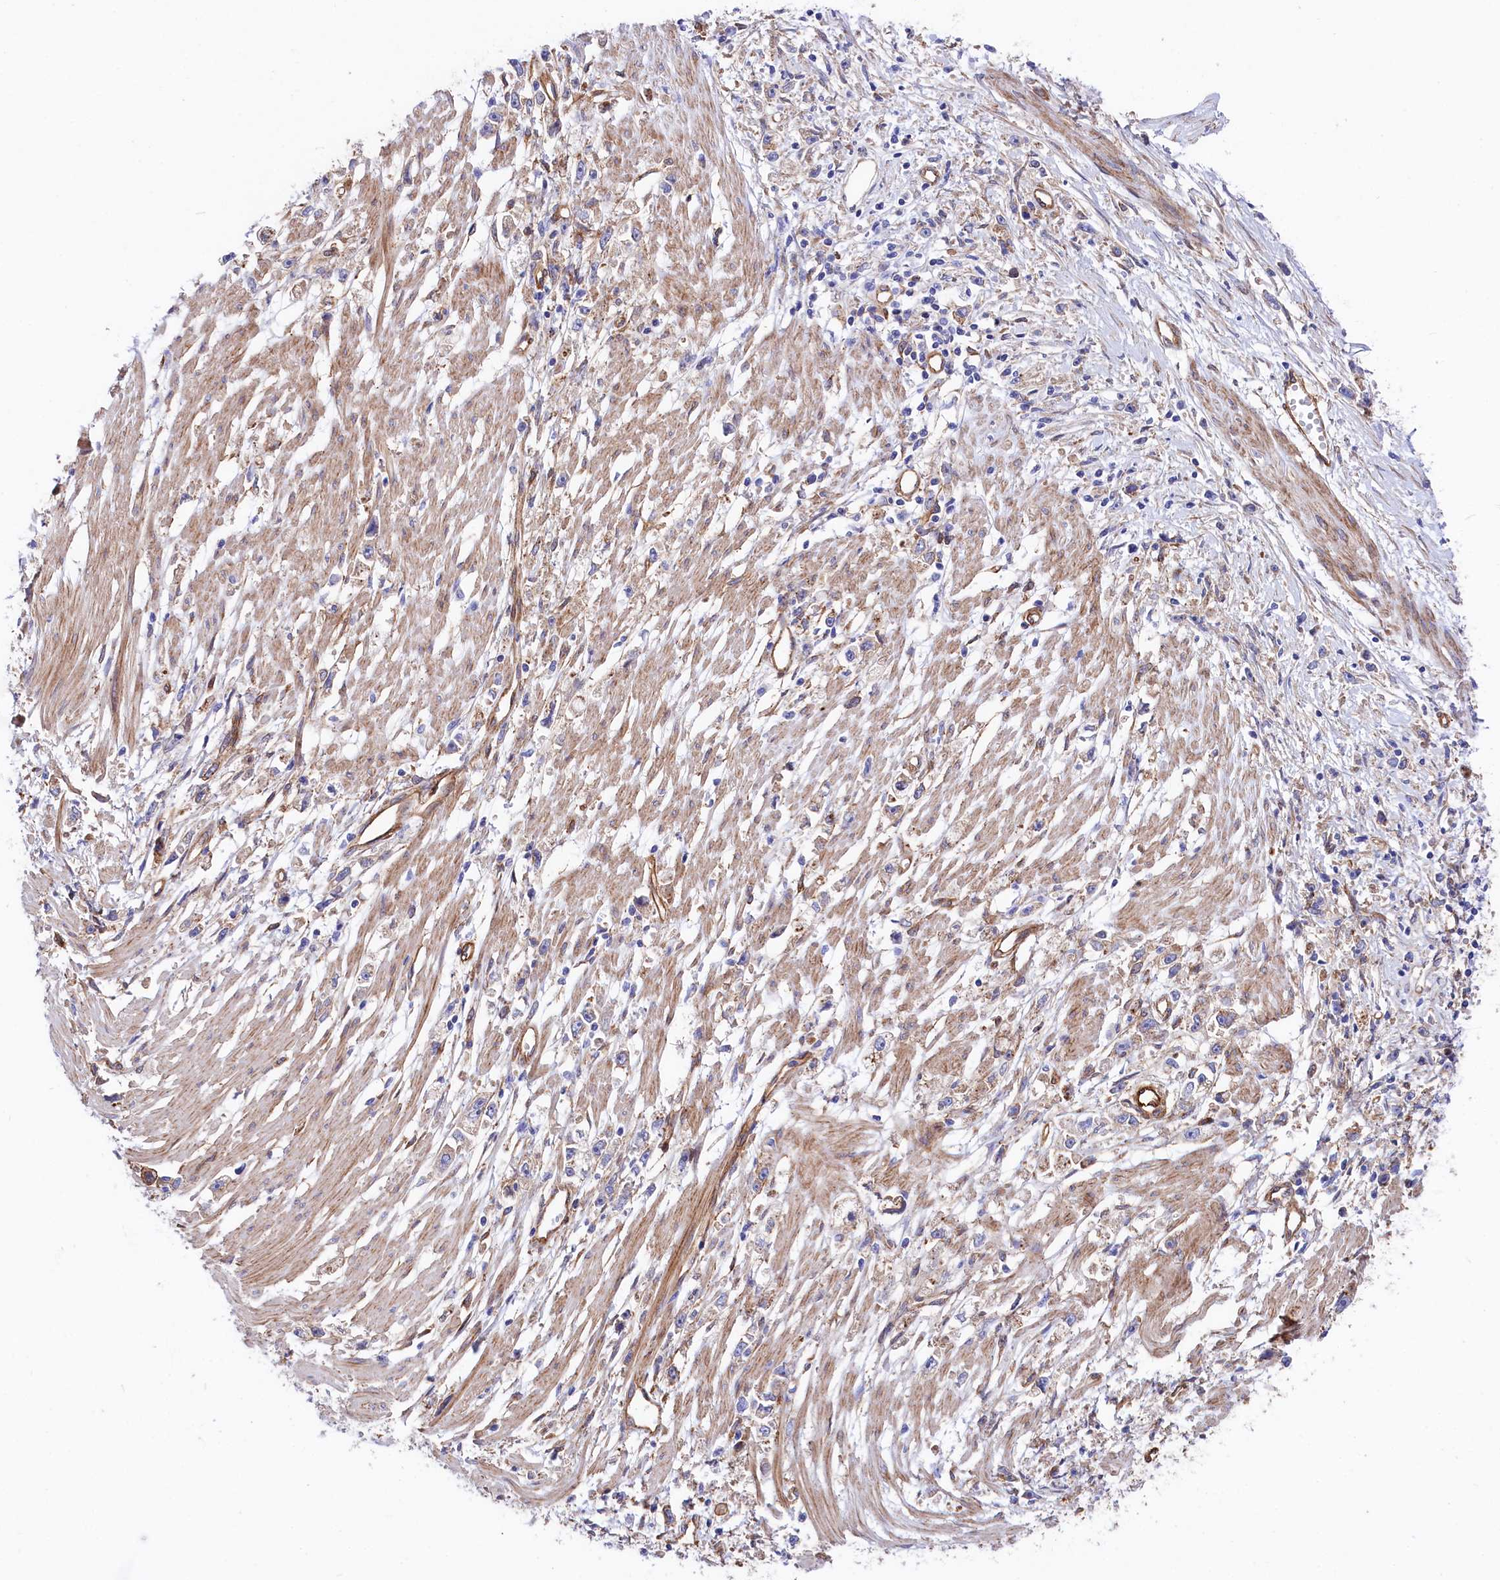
{"staining": {"intensity": "negative", "quantity": "none", "location": "none"}, "tissue": "stomach cancer", "cell_type": "Tumor cells", "image_type": "cancer", "snomed": [{"axis": "morphology", "description": "Adenocarcinoma, NOS"}, {"axis": "topography", "description": "Stomach"}], "caption": "Stomach adenocarcinoma stained for a protein using IHC exhibits no expression tumor cells.", "gene": "TNKS1BP1", "patient": {"sex": "female", "age": 59}}